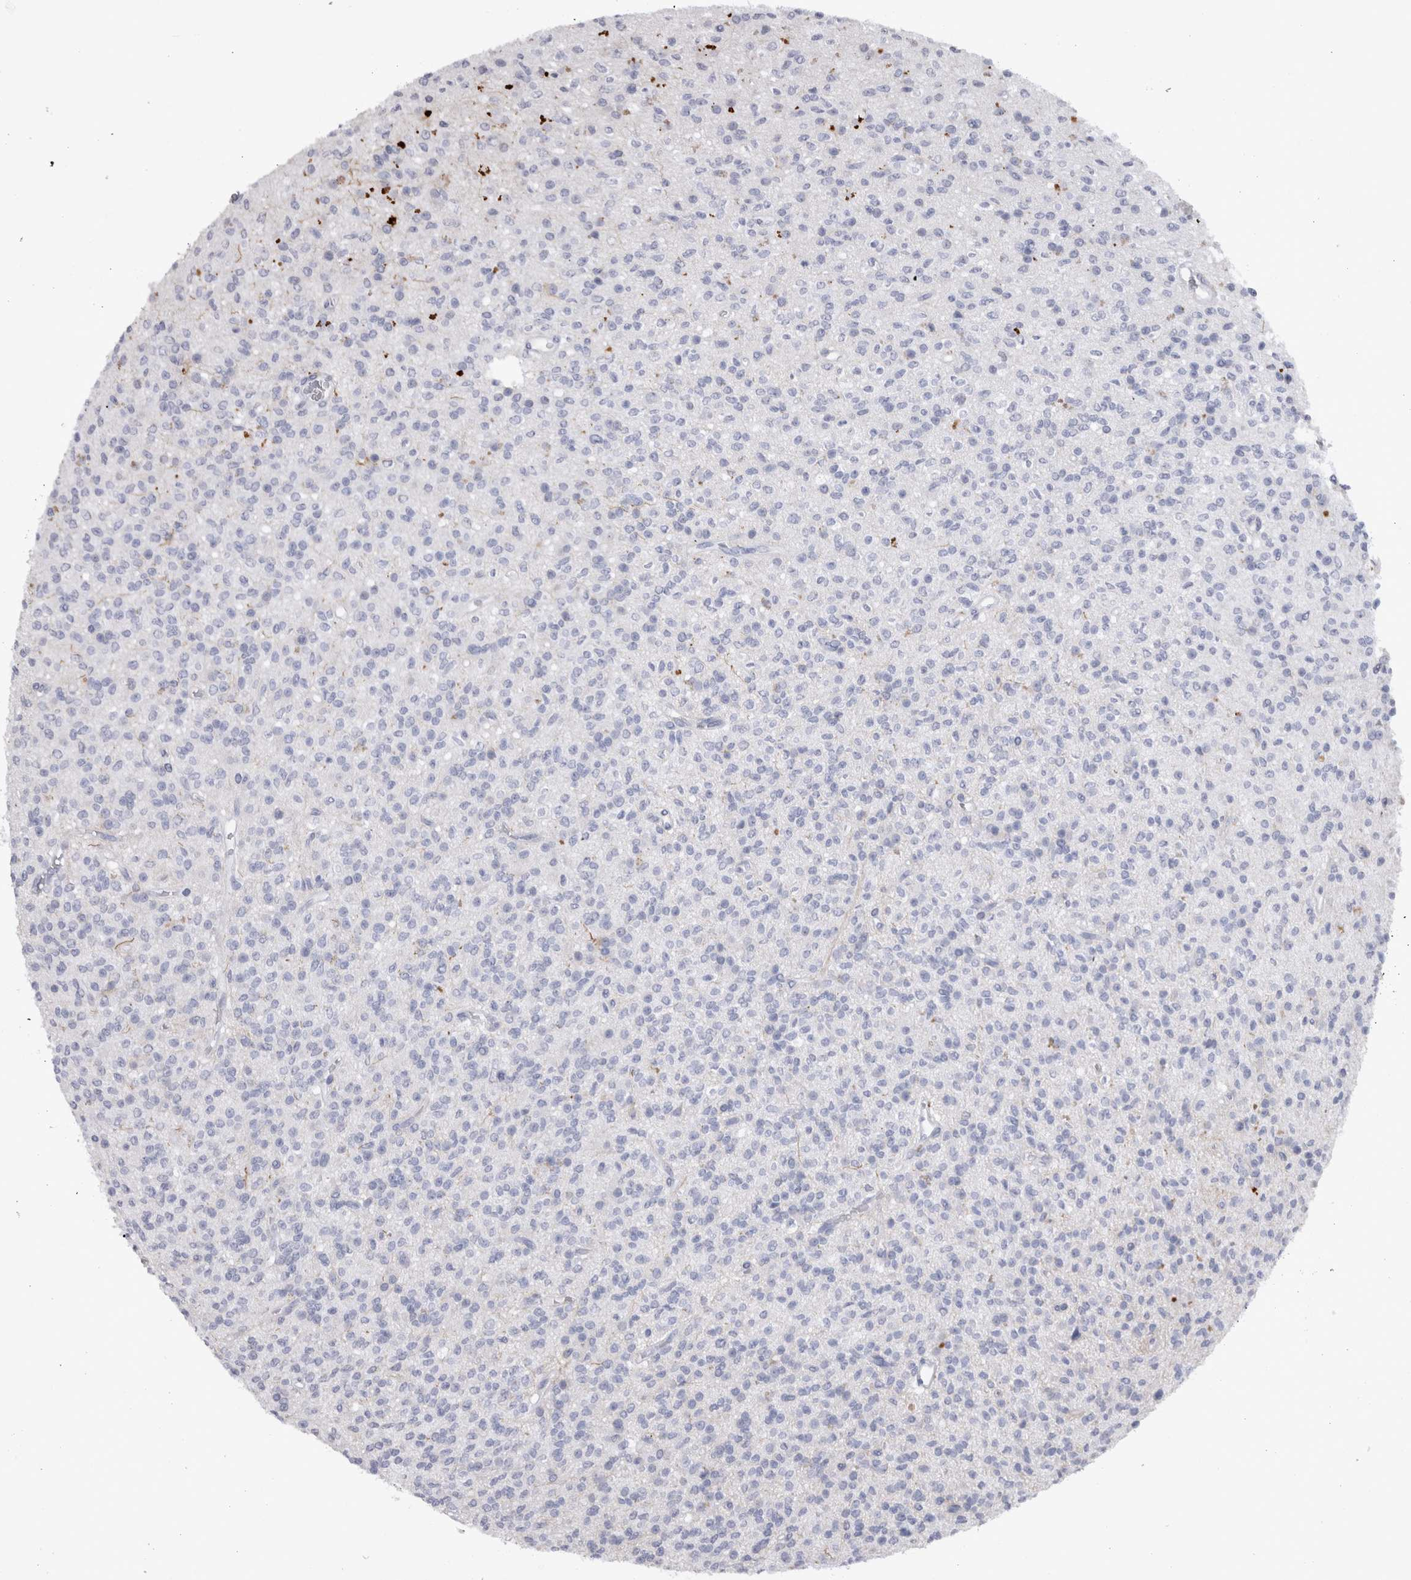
{"staining": {"intensity": "negative", "quantity": "none", "location": "none"}, "tissue": "glioma", "cell_type": "Tumor cells", "image_type": "cancer", "snomed": [{"axis": "morphology", "description": "Glioma, malignant, High grade"}, {"axis": "topography", "description": "Brain"}], "caption": "The IHC image has no significant staining in tumor cells of glioma tissue.", "gene": "ADAM2", "patient": {"sex": "male", "age": 34}}